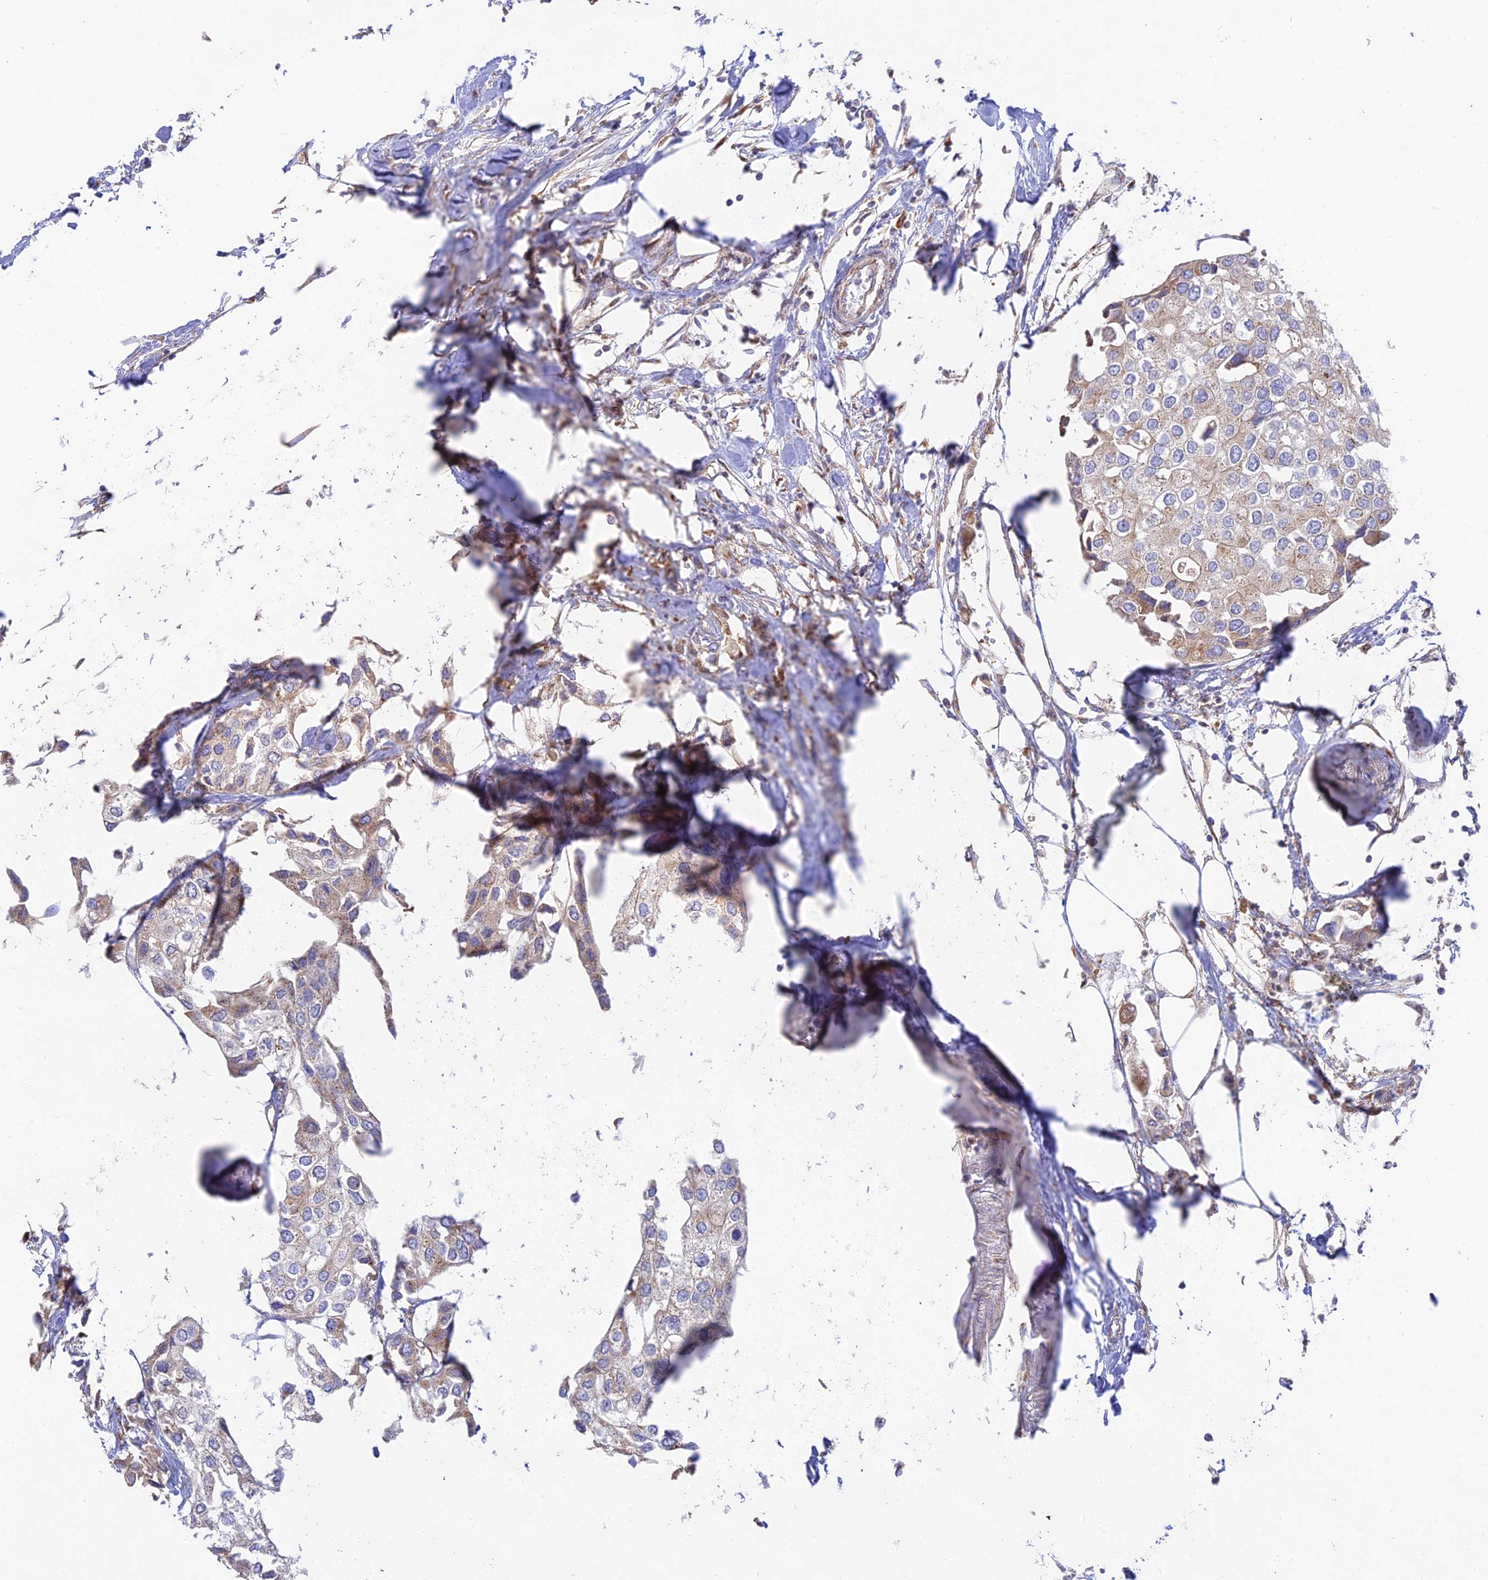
{"staining": {"intensity": "weak", "quantity": ">75%", "location": "cytoplasmic/membranous"}, "tissue": "urothelial cancer", "cell_type": "Tumor cells", "image_type": "cancer", "snomed": [{"axis": "morphology", "description": "Urothelial carcinoma, High grade"}, {"axis": "topography", "description": "Urinary bladder"}], "caption": "A high-resolution photomicrograph shows immunohistochemistry (IHC) staining of urothelial cancer, which demonstrates weak cytoplasmic/membranous staining in approximately >75% of tumor cells.", "gene": "GOLGA3", "patient": {"sex": "male", "age": 64}}